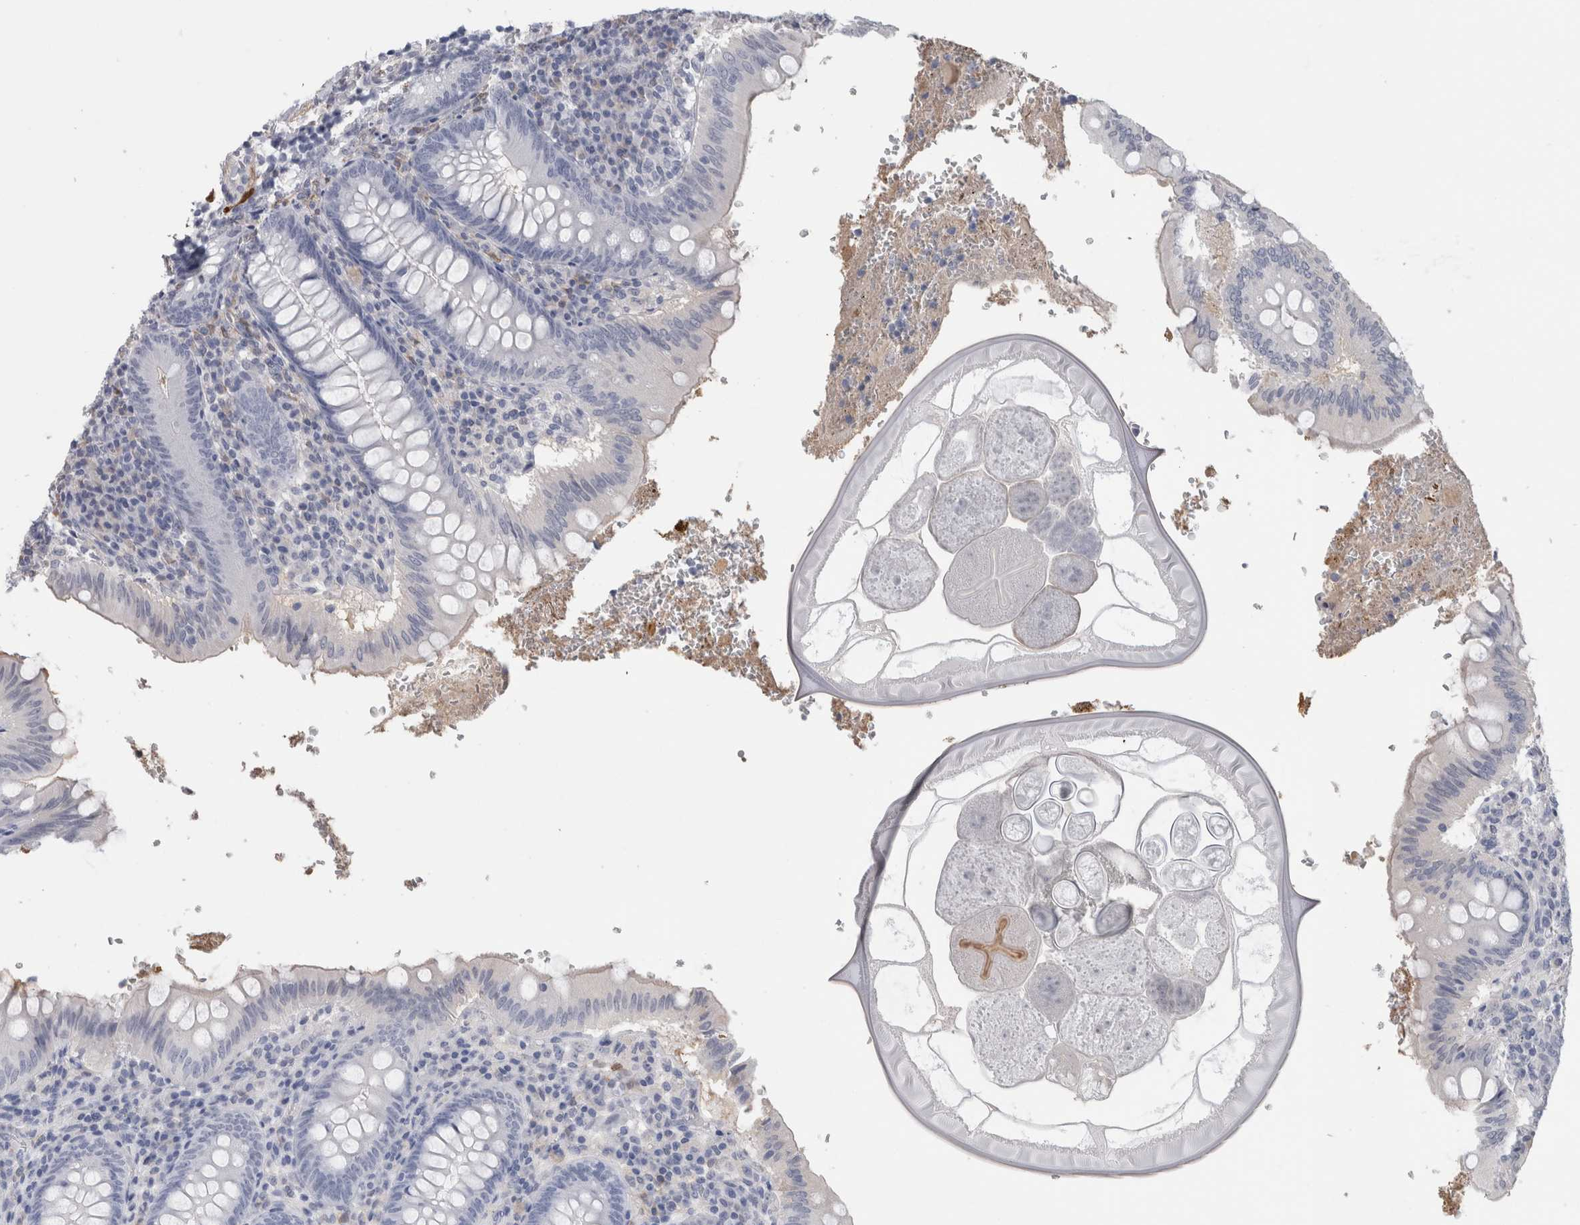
{"staining": {"intensity": "negative", "quantity": "none", "location": "none"}, "tissue": "appendix", "cell_type": "Glandular cells", "image_type": "normal", "snomed": [{"axis": "morphology", "description": "Normal tissue, NOS"}, {"axis": "topography", "description": "Appendix"}], "caption": "This is a histopathology image of immunohistochemistry staining of normal appendix, which shows no positivity in glandular cells. The staining is performed using DAB brown chromogen with nuclei counter-stained in using hematoxylin.", "gene": "FABP4", "patient": {"sex": "male", "age": 8}}